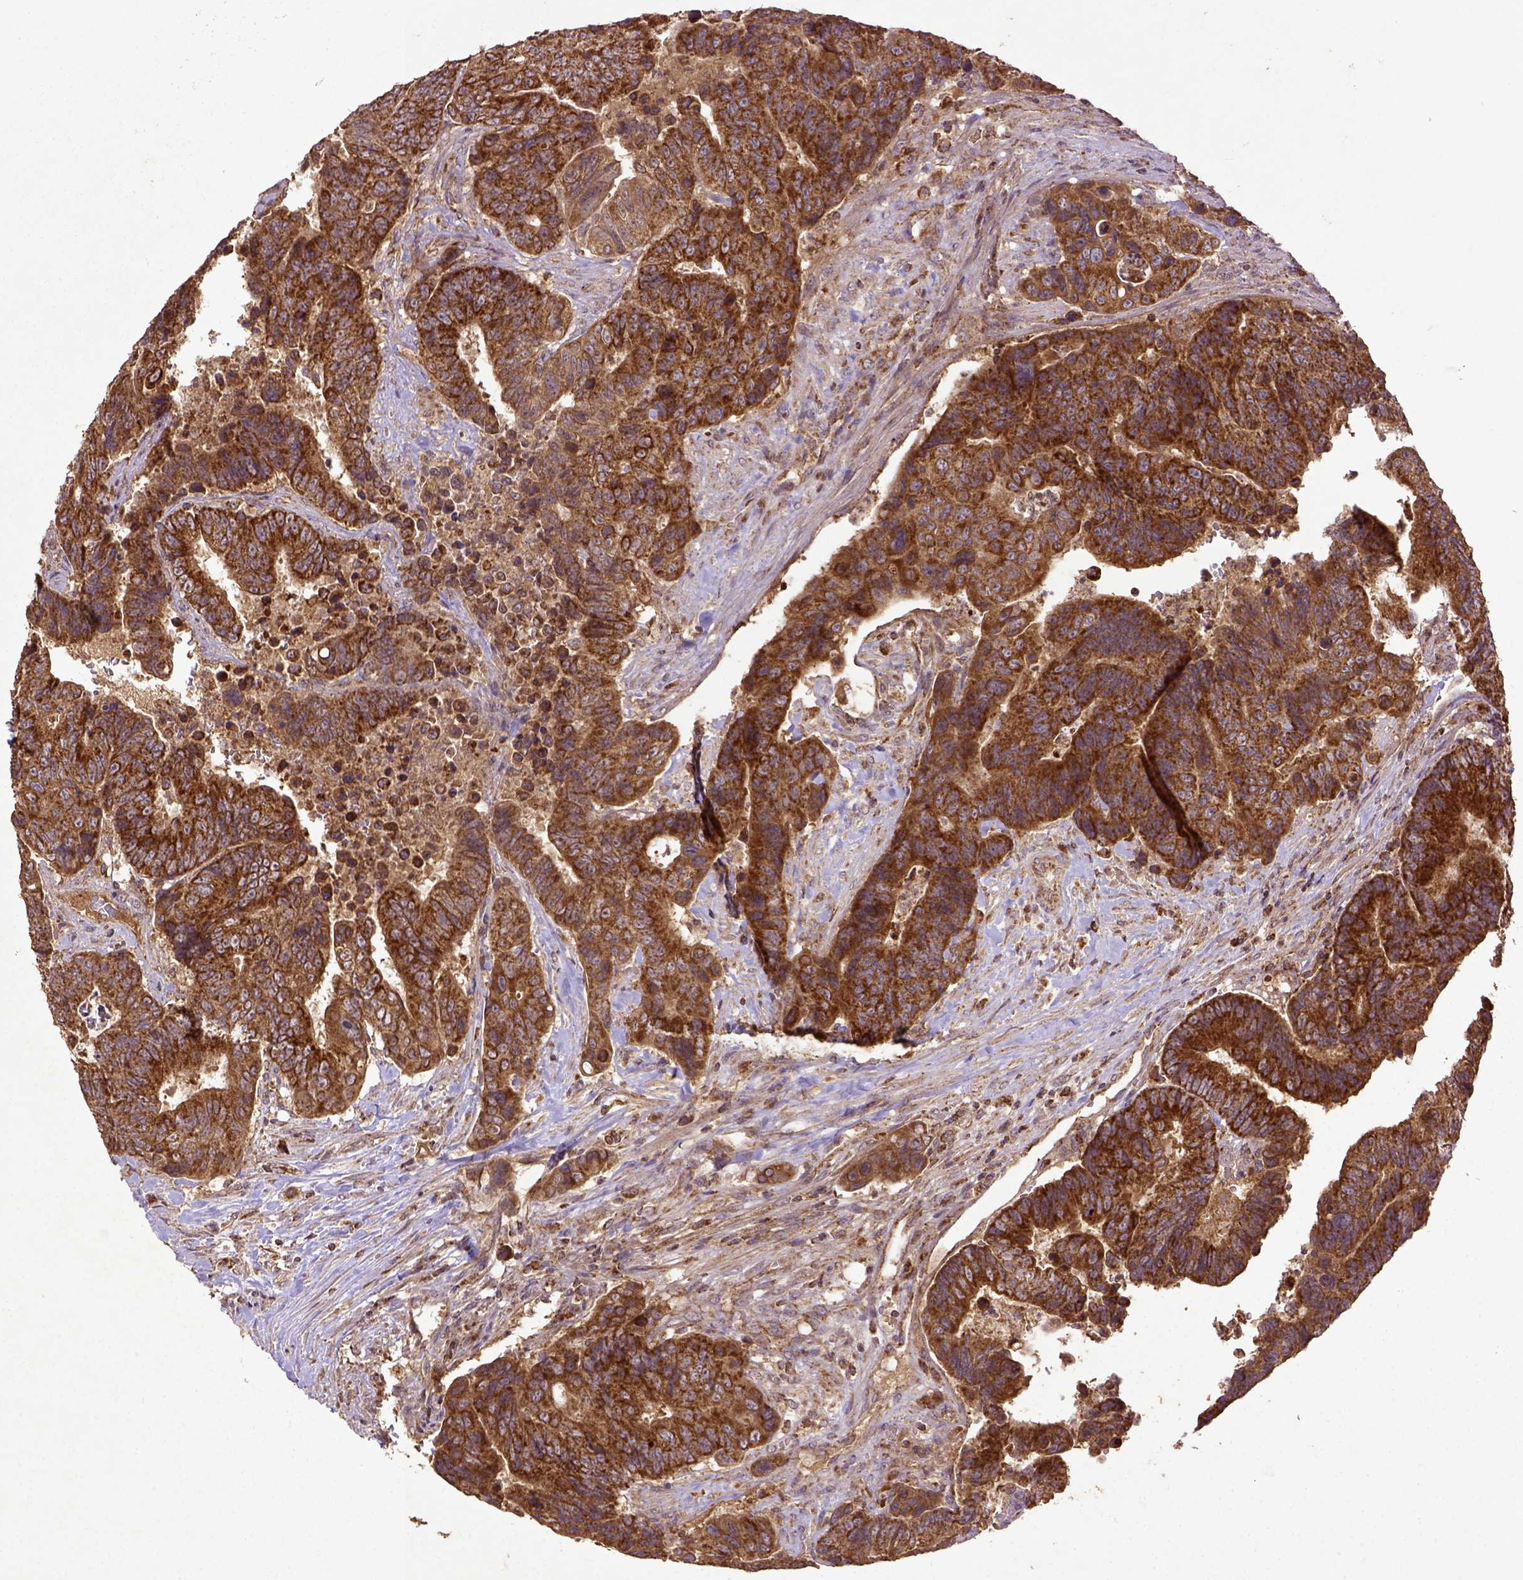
{"staining": {"intensity": "strong", "quantity": ">75%", "location": "cytoplasmic/membranous"}, "tissue": "colorectal cancer", "cell_type": "Tumor cells", "image_type": "cancer", "snomed": [{"axis": "morphology", "description": "Adenocarcinoma, NOS"}, {"axis": "topography", "description": "Colon"}], "caption": "An immunohistochemistry (IHC) micrograph of tumor tissue is shown. Protein staining in brown shows strong cytoplasmic/membranous positivity in colorectal cancer within tumor cells.", "gene": "MT-CO1", "patient": {"sex": "female", "age": 48}}